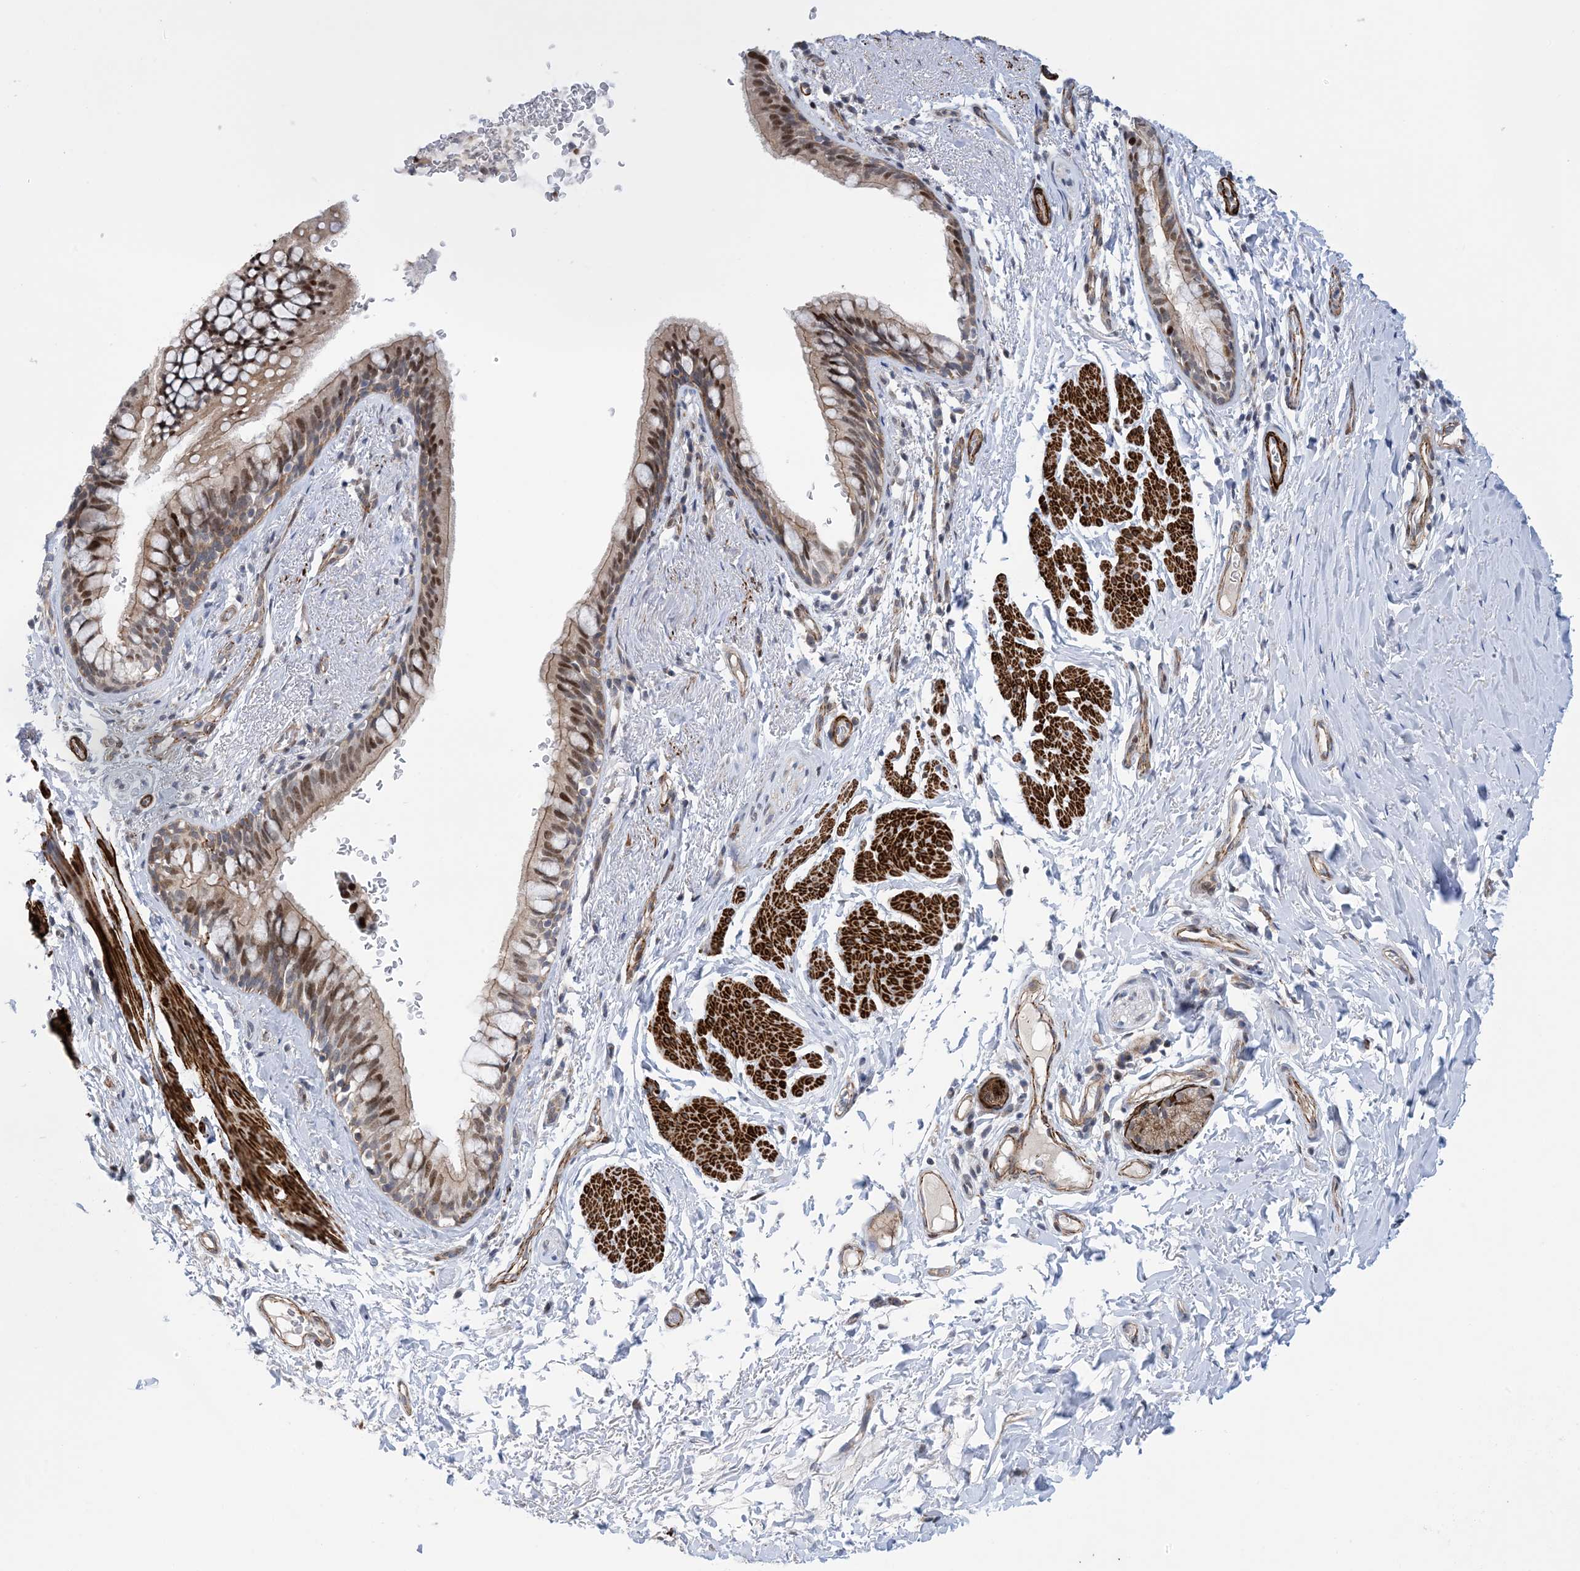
{"staining": {"intensity": "moderate", "quantity": "25%-75%", "location": "cytoplasmic/membranous,nuclear"}, "tissue": "bronchus", "cell_type": "Respiratory epithelial cells", "image_type": "normal", "snomed": [{"axis": "morphology", "description": "Normal tissue, NOS"}, {"axis": "topography", "description": "Cartilage tissue"}, {"axis": "topography", "description": "Bronchus"}], "caption": "Respiratory epithelial cells exhibit medium levels of moderate cytoplasmic/membranous,nuclear positivity in approximately 25%-75% of cells in benign bronchus. (IHC, brightfield microscopy, high magnification).", "gene": "ZNF8", "patient": {"sex": "female", "age": 36}}